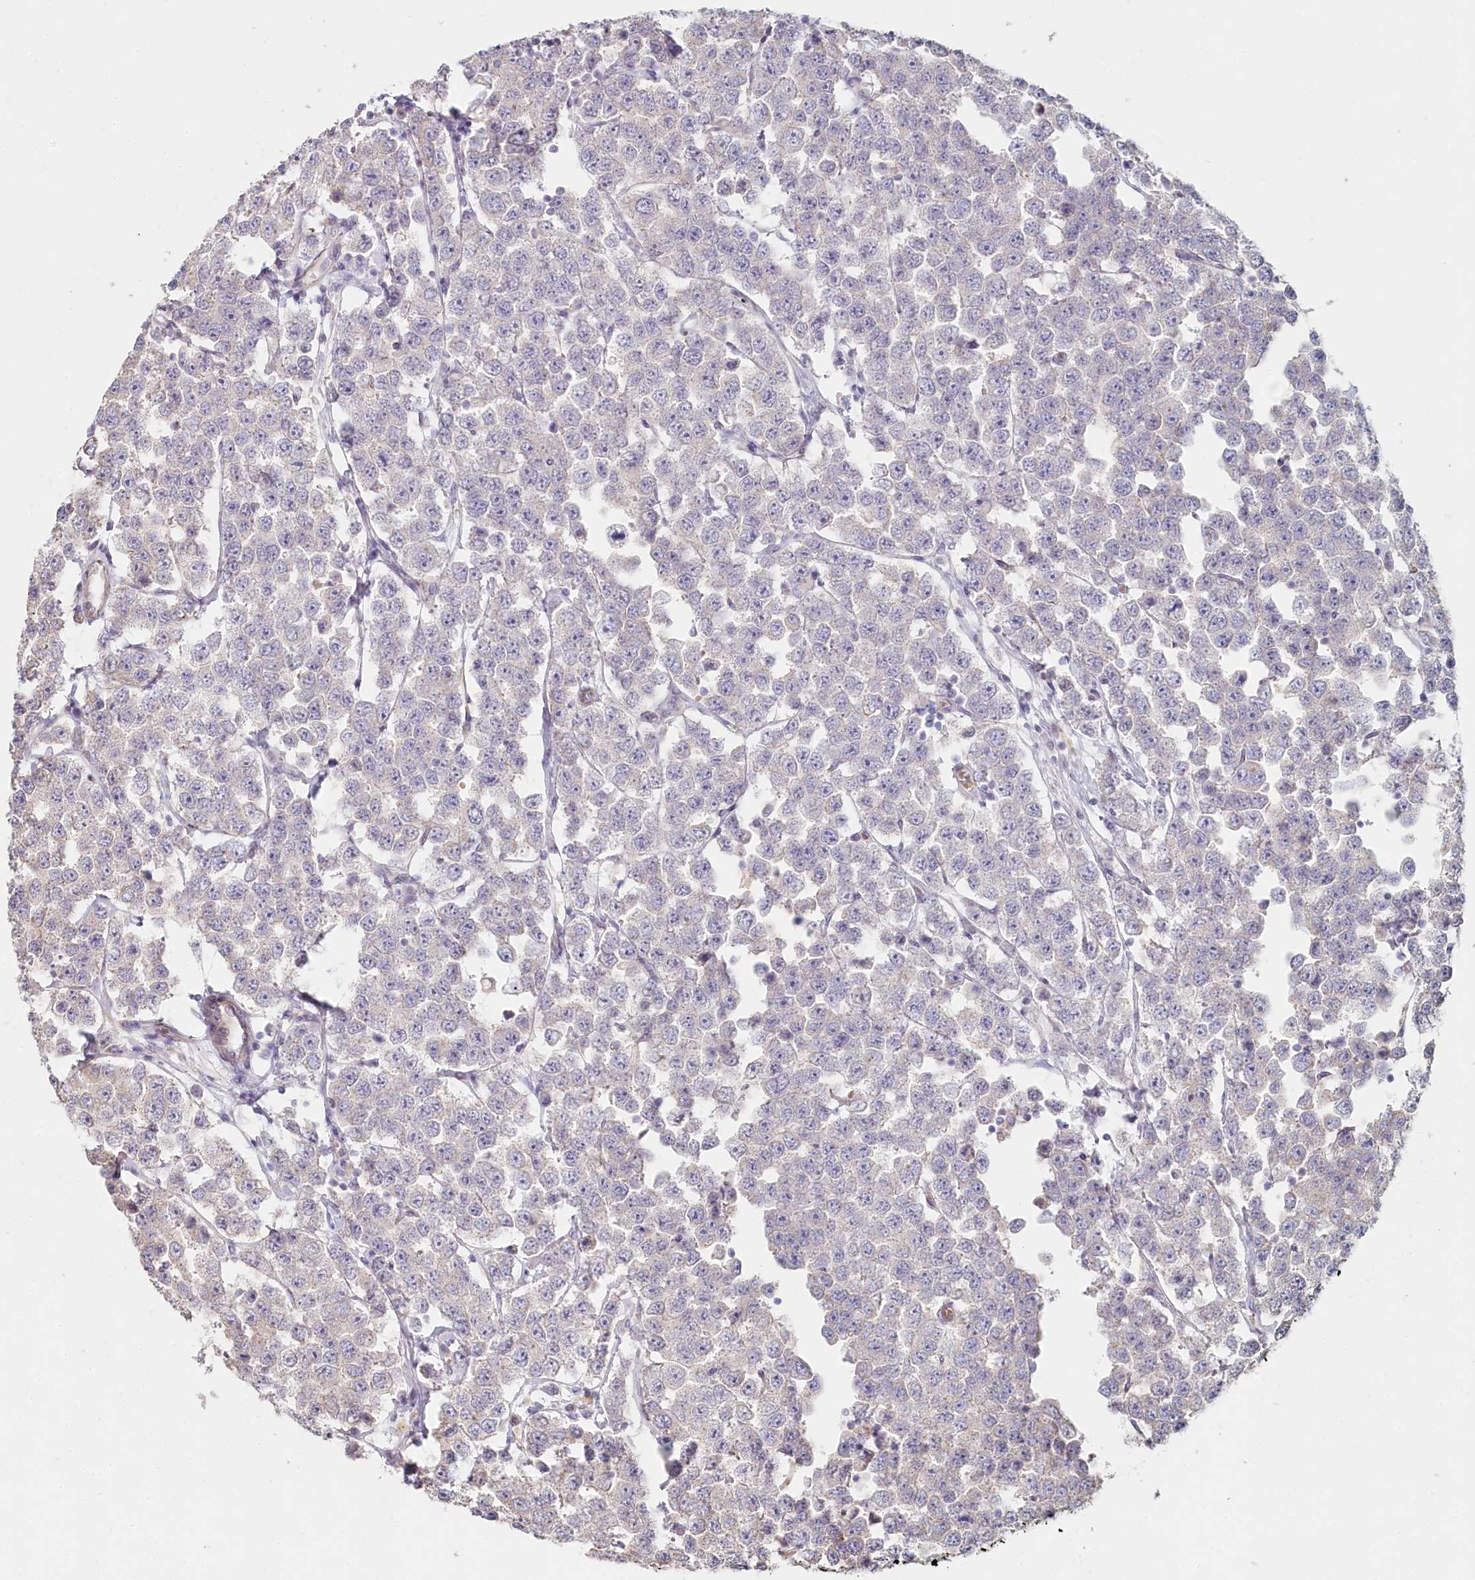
{"staining": {"intensity": "negative", "quantity": "none", "location": "none"}, "tissue": "testis cancer", "cell_type": "Tumor cells", "image_type": "cancer", "snomed": [{"axis": "morphology", "description": "Seminoma, NOS"}, {"axis": "topography", "description": "Testis"}], "caption": "This is an IHC micrograph of testis seminoma. There is no expression in tumor cells.", "gene": "TCHP", "patient": {"sex": "male", "age": 28}}